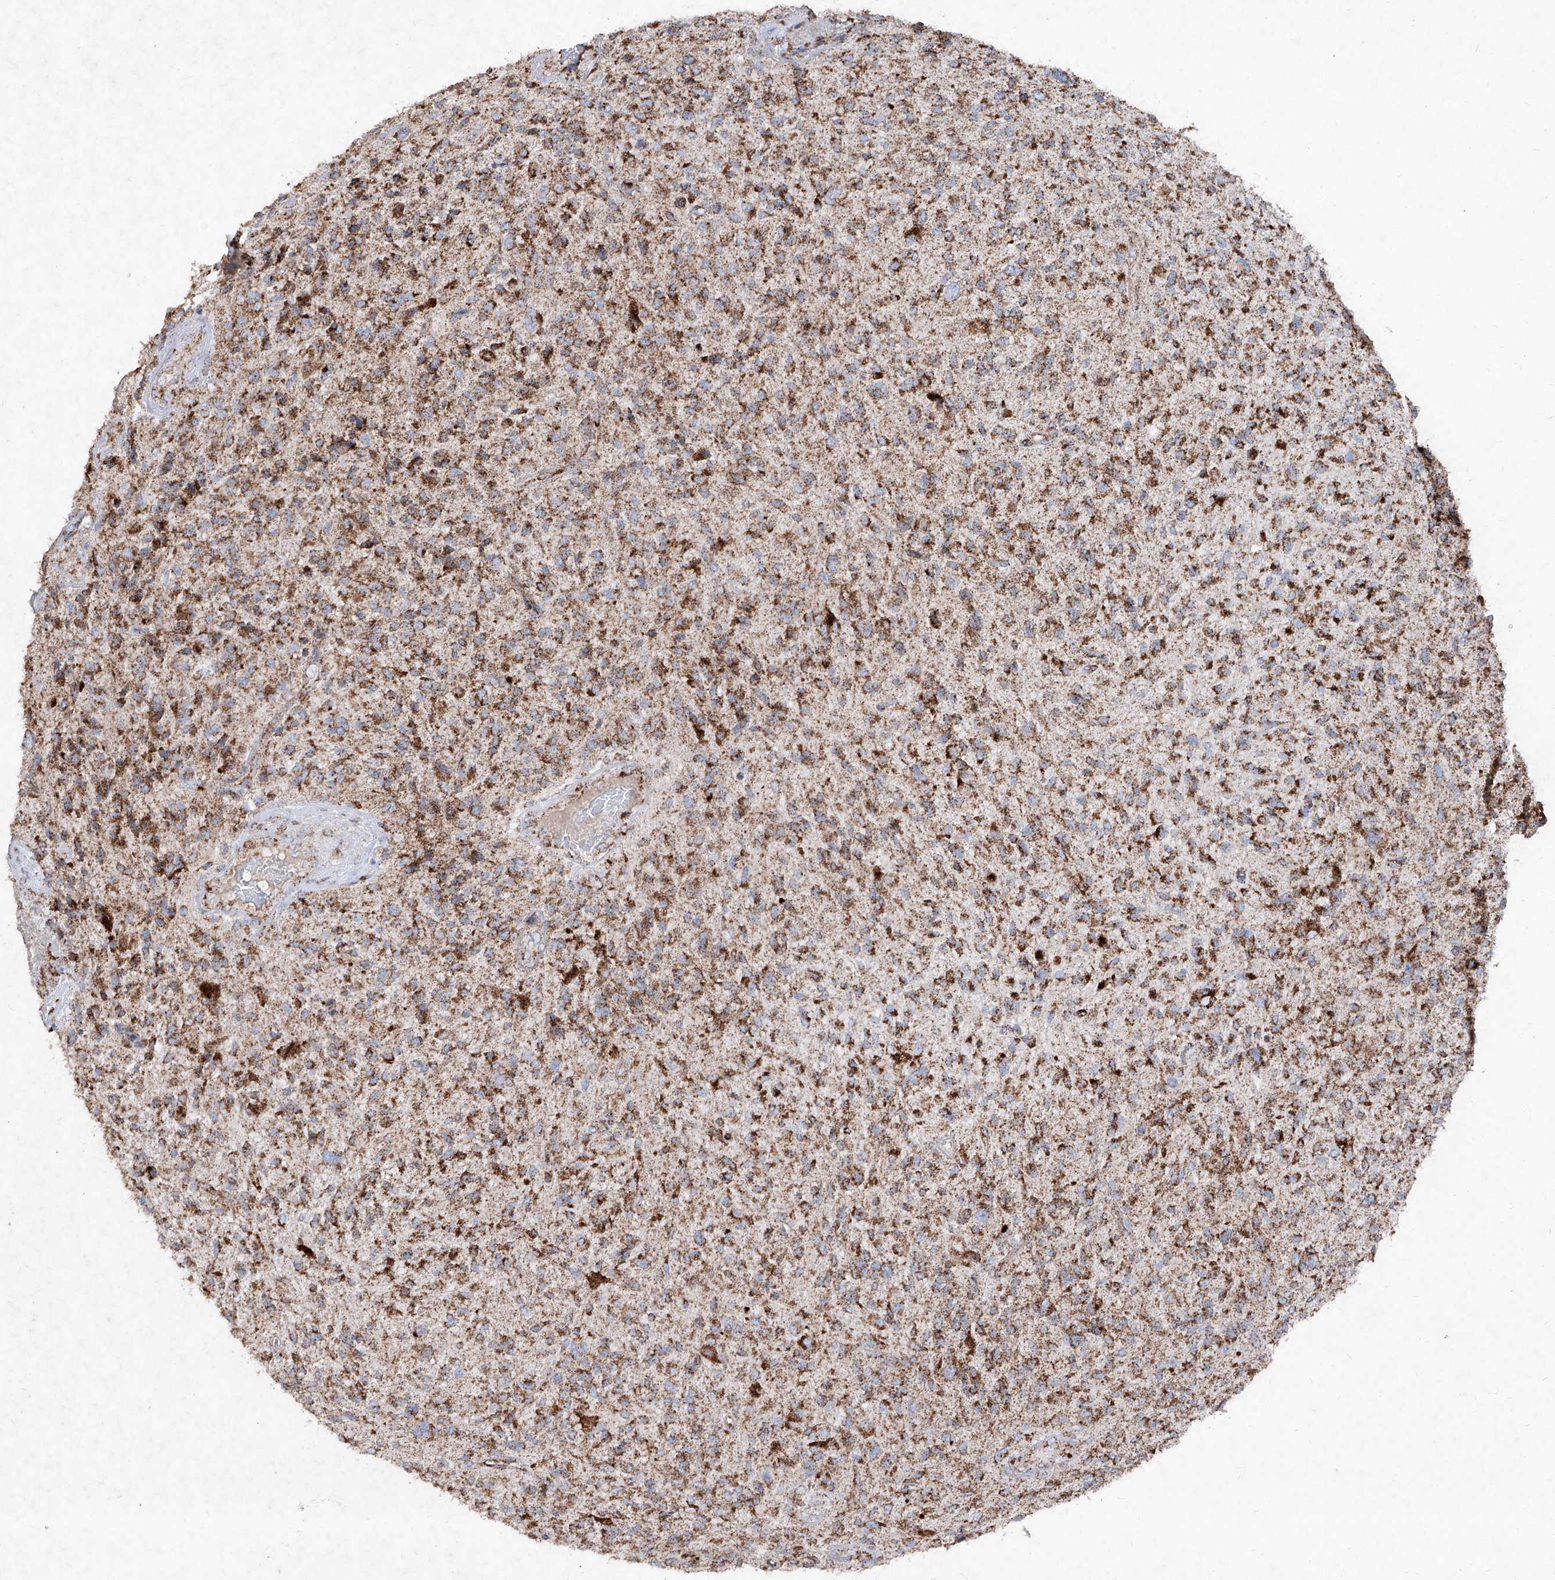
{"staining": {"intensity": "moderate", "quantity": ">75%", "location": "cytoplasmic/membranous"}, "tissue": "glioma", "cell_type": "Tumor cells", "image_type": "cancer", "snomed": [{"axis": "morphology", "description": "Glioma, malignant, High grade"}, {"axis": "topography", "description": "Brain"}], "caption": "Glioma was stained to show a protein in brown. There is medium levels of moderate cytoplasmic/membranous positivity in about >75% of tumor cells.", "gene": "ABCD3", "patient": {"sex": "male", "age": 47}}